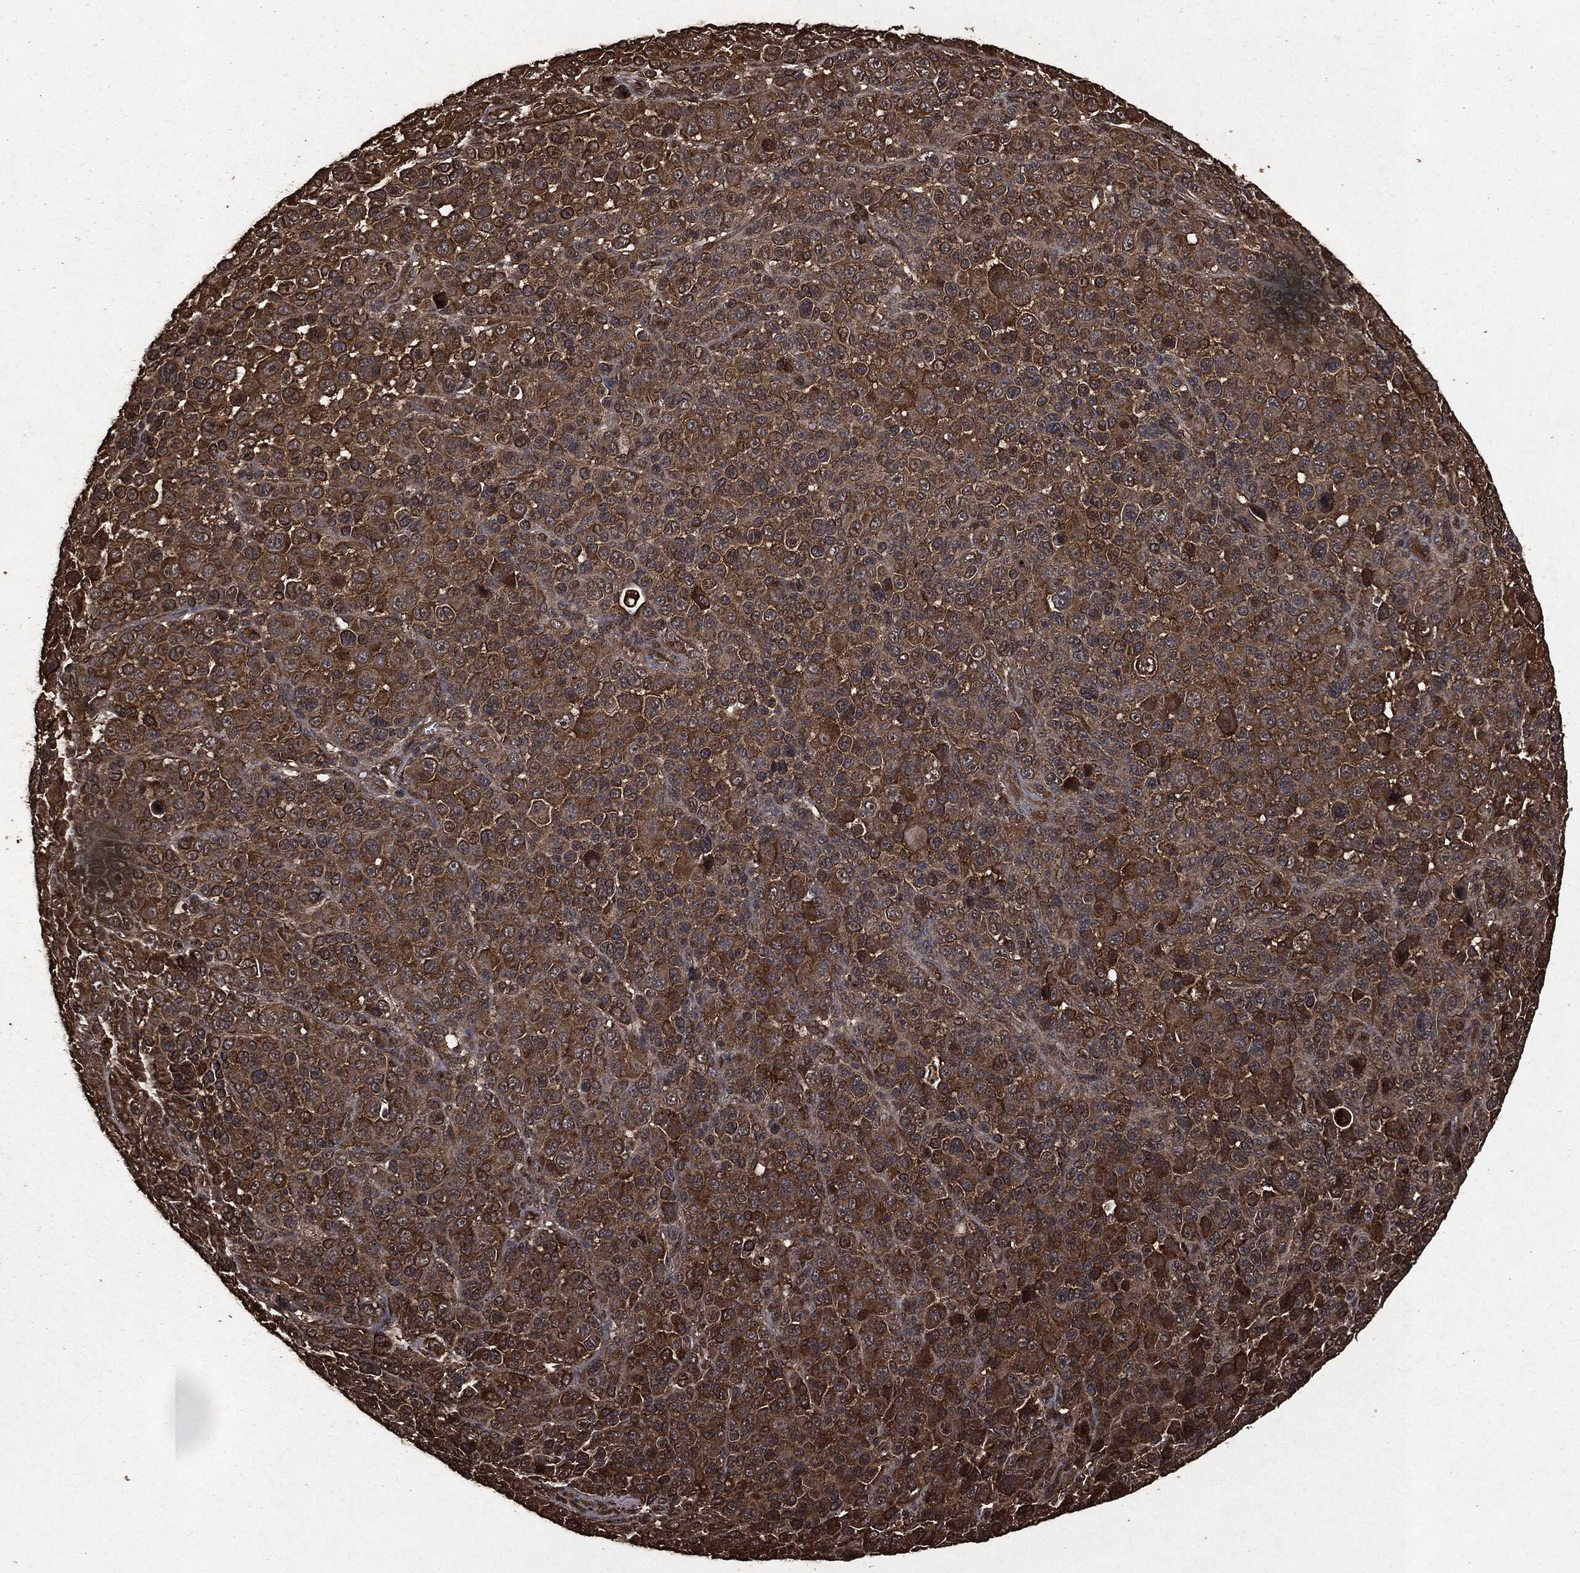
{"staining": {"intensity": "strong", "quantity": "25%-75%", "location": "cytoplasmic/membranous"}, "tissue": "melanoma", "cell_type": "Tumor cells", "image_type": "cancer", "snomed": [{"axis": "morphology", "description": "Malignant melanoma, NOS"}, {"axis": "topography", "description": "Skin"}], "caption": "Melanoma was stained to show a protein in brown. There is high levels of strong cytoplasmic/membranous expression in approximately 25%-75% of tumor cells. (DAB IHC with brightfield microscopy, high magnification).", "gene": "HRAS", "patient": {"sex": "female", "age": 57}}